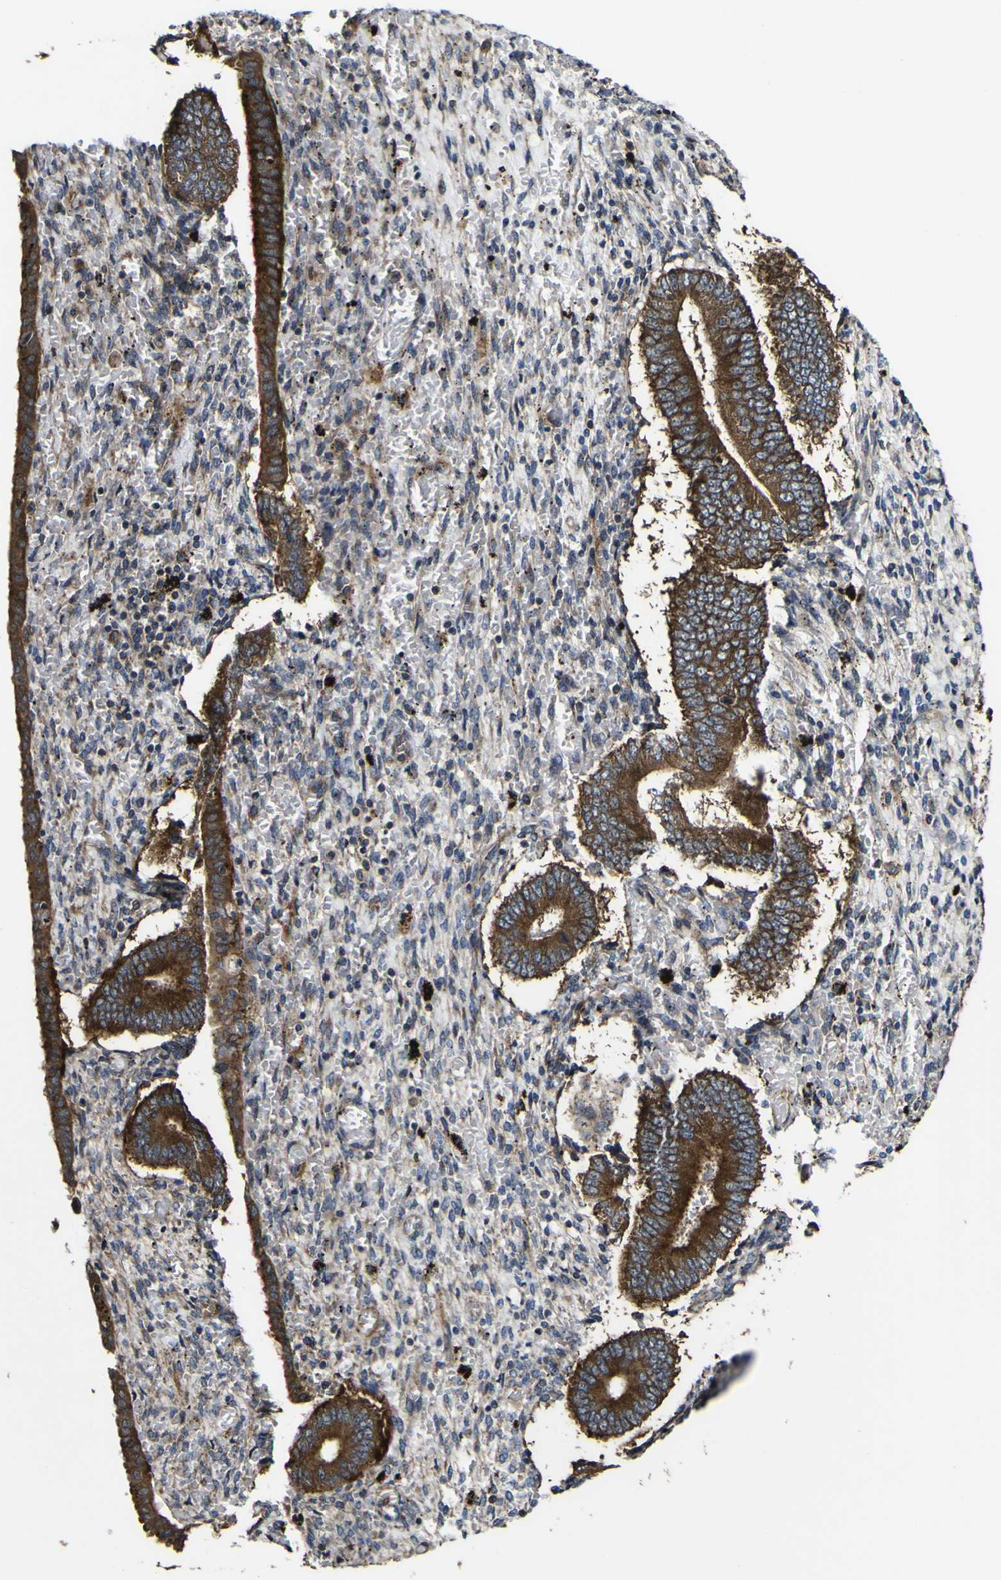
{"staining": {"intensity": "weak", "quantity": "25%-75%", "location": "cytoplasmic/membranous"}, "tissue": "endometrium", "cell_type": "Cells in endometrial stroma", "image_type": "normal", "snomed": [{"axis": "morphology", "description": "Normal tissue, NOS"}, {"axis": "topography", "description": "Endometrium"}], "caption": "Protein staining of unremarkable endometrium demonstrates weak cytoplasmic/membranous staining in approximately 25%-75% of cells in endometrial stroma. The protein is shown in brown color, while the nuclei are stained blue.", "gene": "NAALADL2", "patient": {"sex": "female", "age": 42}}